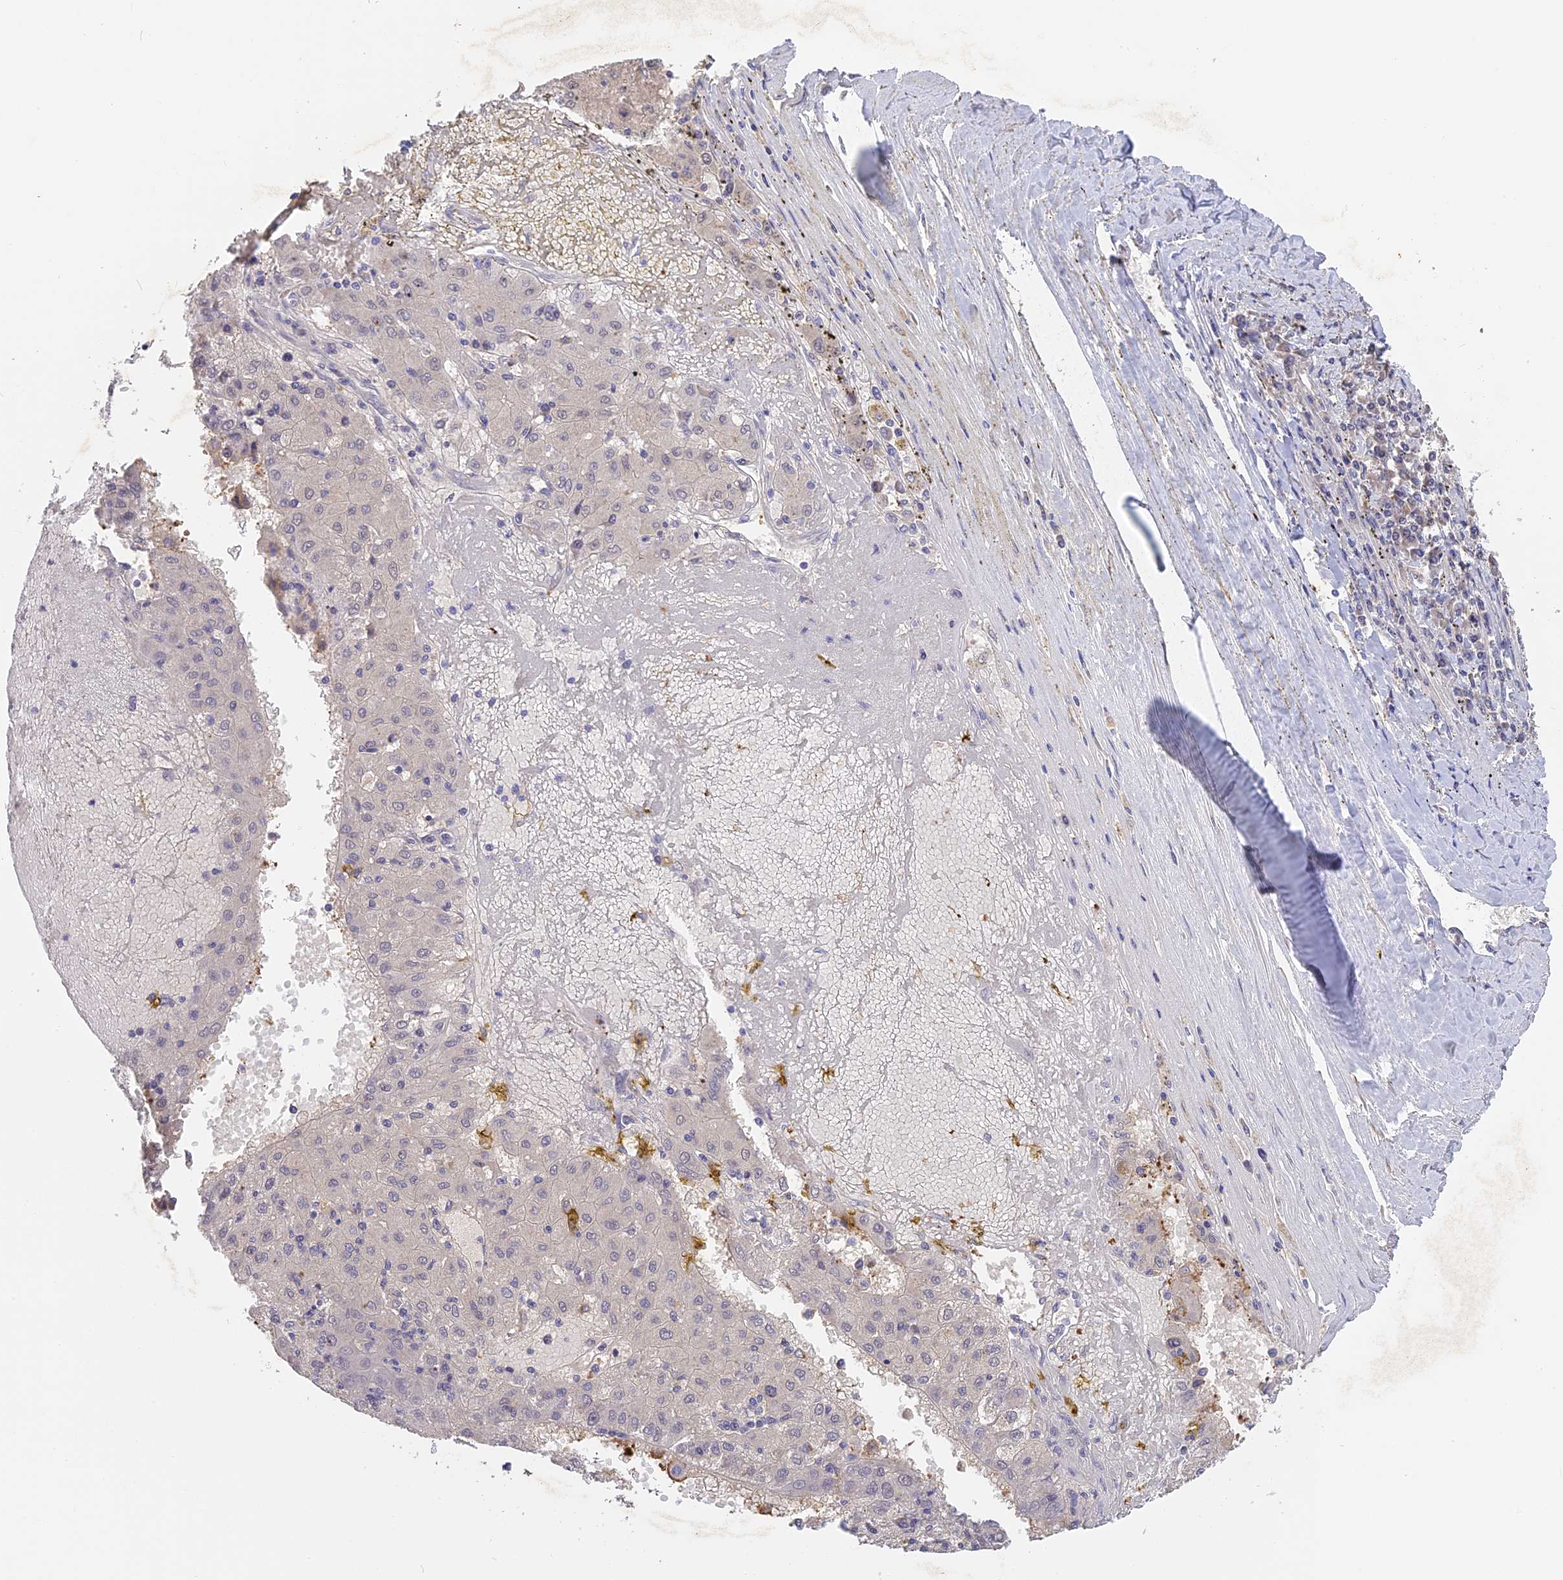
{"staining": {"intensity": "negative", "quantity": "none", "location": "none"}, "tissue": "liver cancer", "cell_type": "Tumor cells", "image_type": "cancer", "snomed": [{"axis": "morphology", "description": "Carcinoma, Hepatocellular, NOS"}, {"axis": "topography", "description": "Liver"}], "caption": "This is a histopathology image of immunohistochemistry staining of liver cancer, which shows no staining in tumor cells.", "gene": "PZP", "patient": {"sex": "male", "age": 72}}